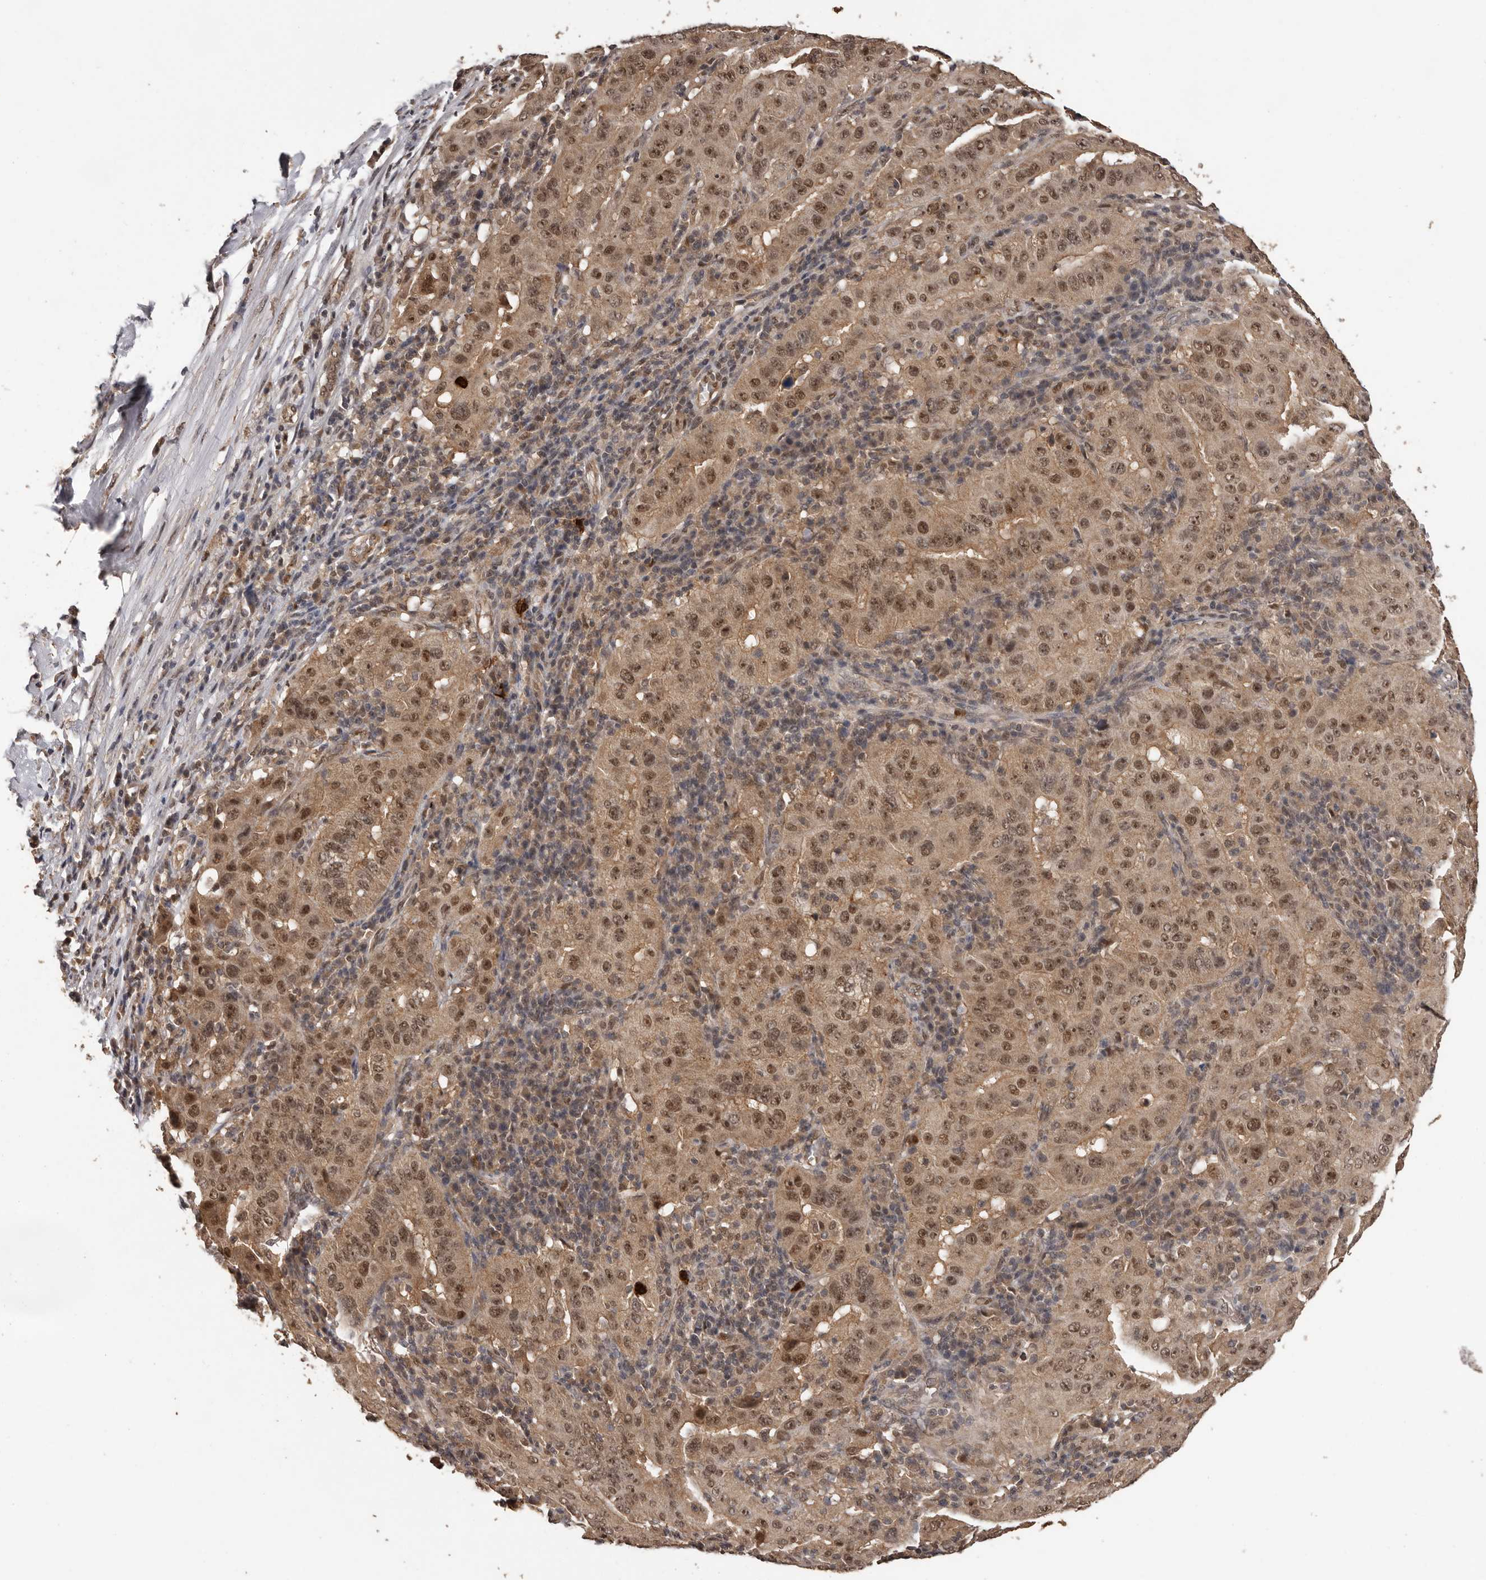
{"staining": {"intensity": "moderate", "quantity": ">75%", "location": "cytoplasmic/membranous,nuclear"}, "tissue": "pancreatic cancer", "cell_type": "Tumor cells", "image_type": "cancer", "snomed": [{"axis": "morphology", "description": "Adenocarcinoma, NOS"}, {"axis": "topography", "description": "Pancreas"}], "caption": "Moderate cytoplasmic/membranous and nuclear positivity is present in about >75% of tumor cells in pancreatic cancer.", "gene": "VPS37A", "patient": {"sex": "male", "age": 63}}